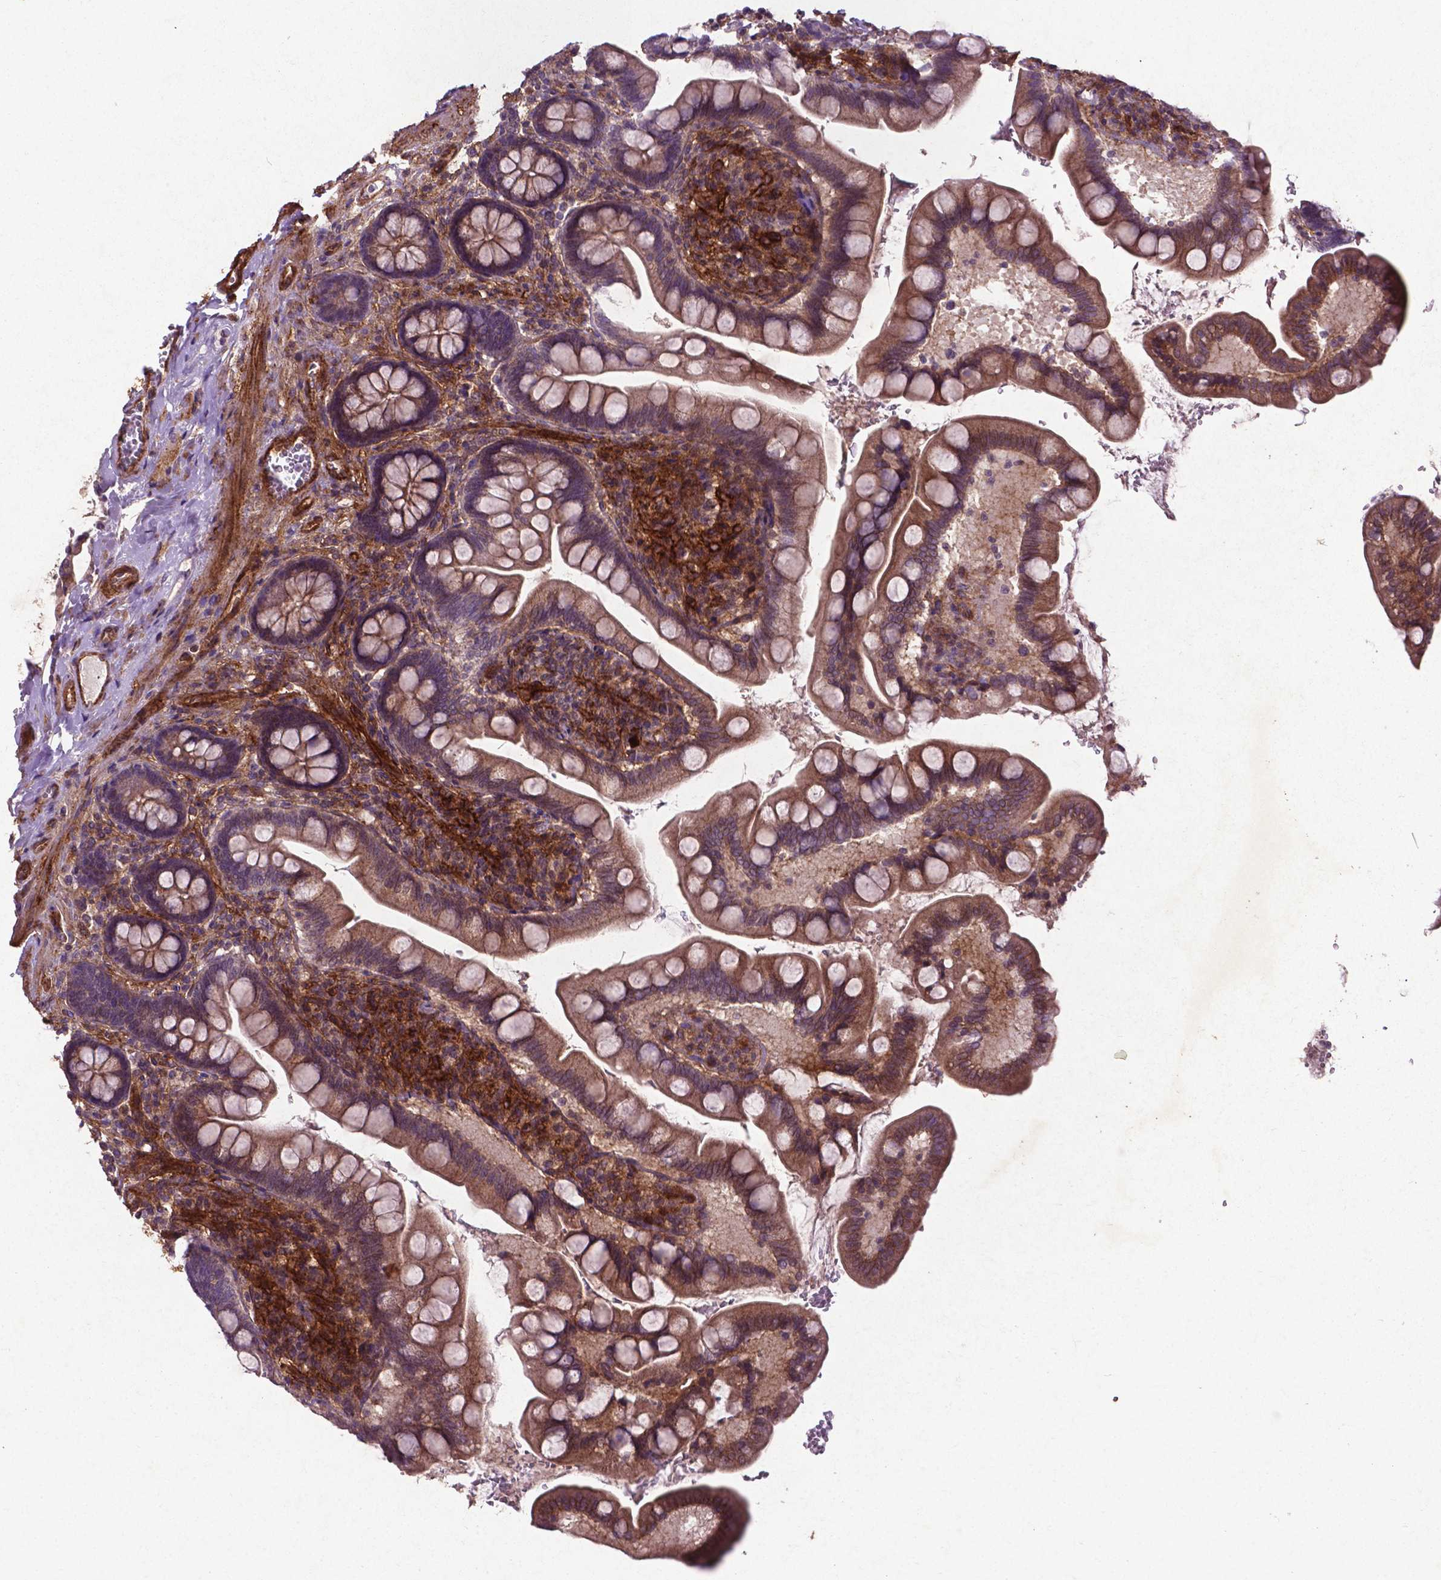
{"staining": {"intensity": "moderate", "quantity": ">75%", "location": "cytoplasmic/membranous"}, "tissue": "small intestine", "cell_type": "Glandular cells", "image_type": "normal", "snomed": [{"axis": "morphology", "description": "Normal tissue, NOS"}, {"axis": "topography", "description": "Small intestine"}], "caption": "An image showing moderate cytoplasmic/membranous staining in about >75% of glandular cells in unremarkable small intestine, as visualized by brown immunohistochemical staining.", "gene": "RRAS", "patient": {"sex": "female", "age": 56}}